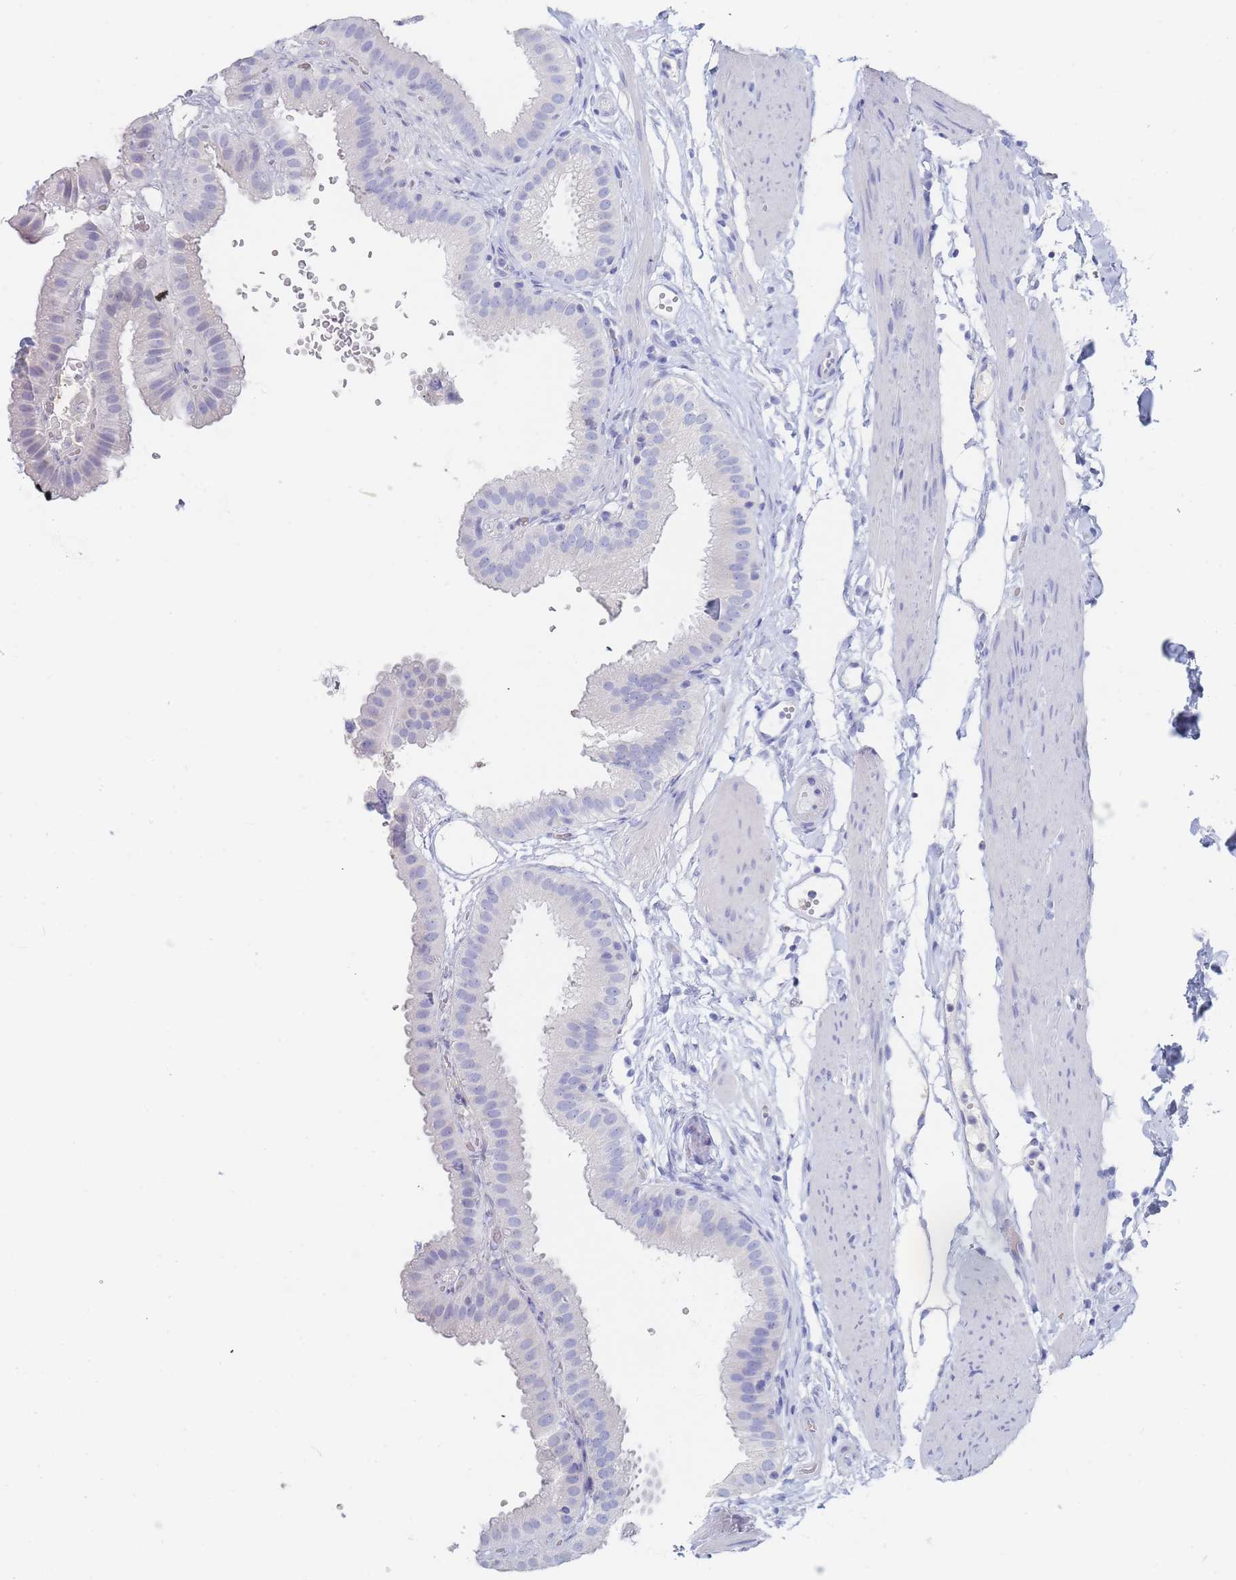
{"staining": {"intensity": "negative", "quantity": "none", "location": "none"}, "tissue": "gallbladder", "cell_type": "Glandular cells", "image_type": "normal", "snomed": [{"axis": "morphology", "description": "Normal tissue, NOS"}, {"axis": "topography", "description": "Gallbladder"}], "caption": "The histopathology image reveals no significant expression in glandular cells of gallbladder. (Immunohistochemistry (ihc), brightfield microscopy, high magnification).", "gene": "SLC25A35", "patient": {"sex": "female", "age": 61}}